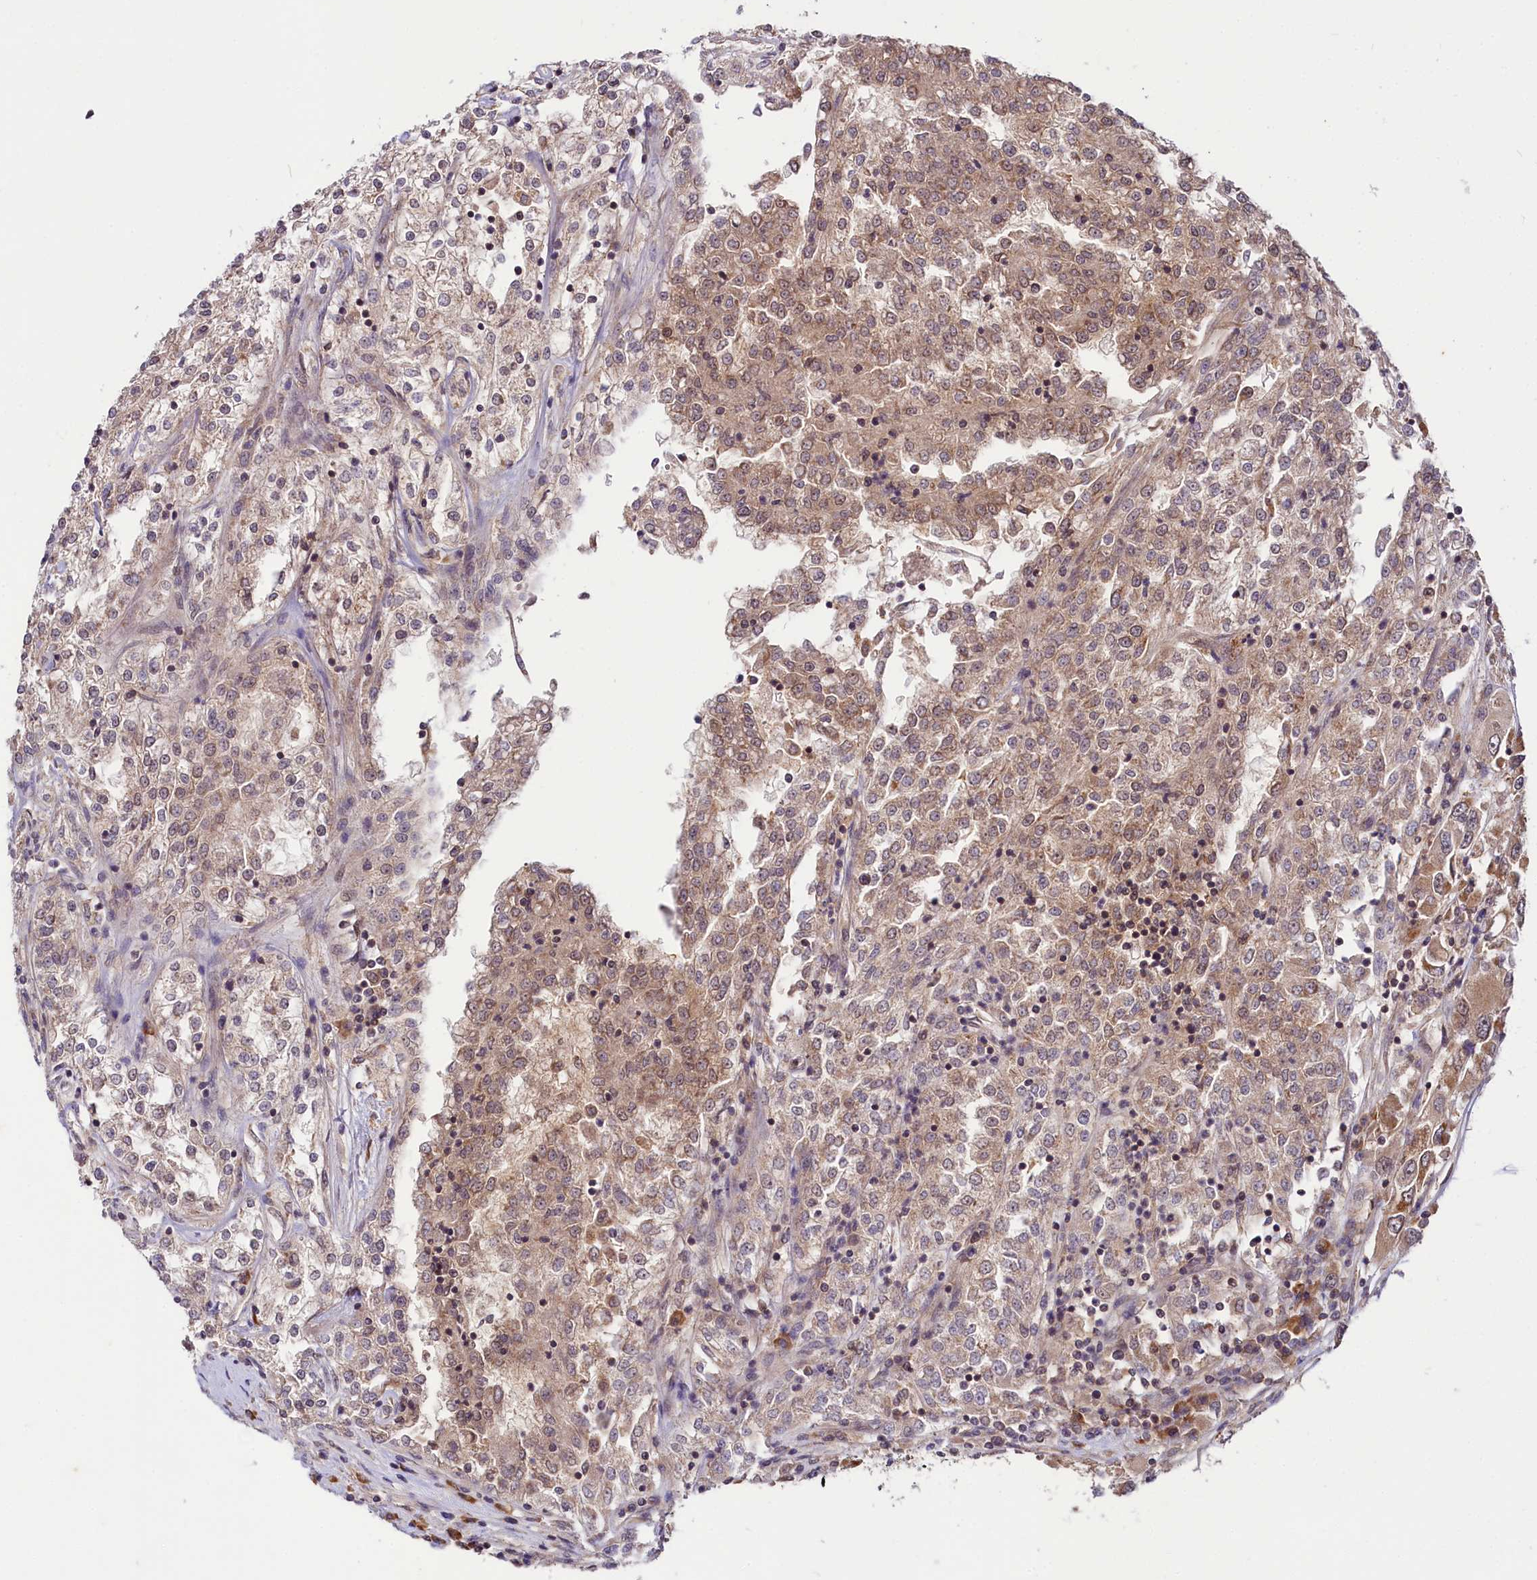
{"staining": {"intensity": "moderate", "quantity": "25%-75%", "location": "cytoplasmic/membranous"}, "tissue": "renal cancer", "cell_type": "Tumor cells", "image_type": "cancer", "snomed": [{"axis": "morphology", "description": "Adenocarcinoma, NOS"}, {"axis": "topography", "description": "Kidney"}], "caption": "Immunohistochemical staining of human renal adenocarcinoma demonstrates medium levels of moderate cytoplasmic/membranous protein expression in approximately 25%-75% of tumor cells.", "gene": "UBE3A", "patient": {"sex": "female", "age": 52}}